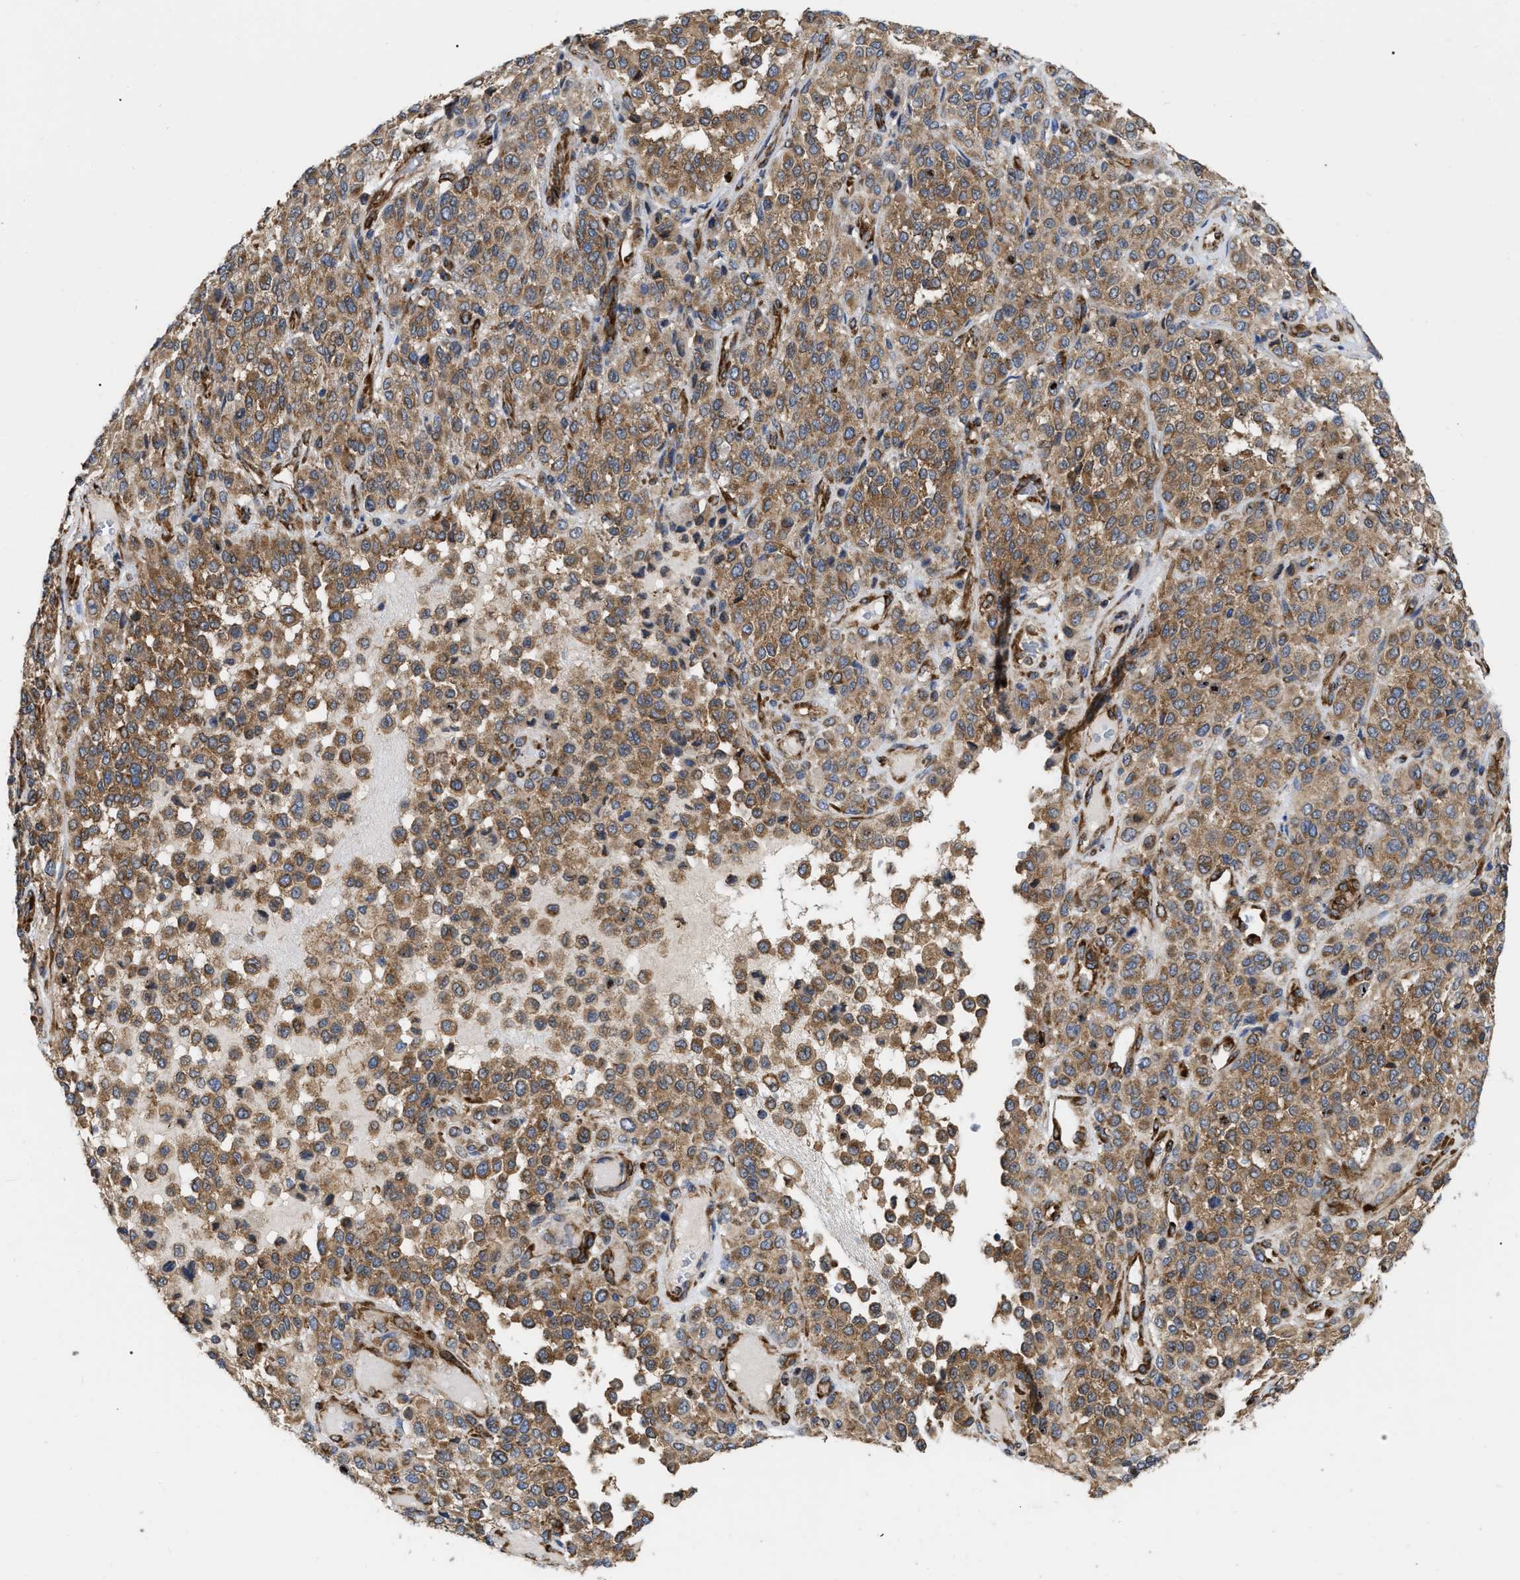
{"staining": {"intensity": "moderate", "quantity": ">75%", "location": "cytoplasmic/membranous"}, "tissue": "melanoma", "cell_type": "Tumor cells", "image_type": "cancer", "snomed": [{"axis": "morphology", "description": "Malignant melanoma, Metastatic site"}, {"axis": "topography", "description": "Pancreas"}], "caption": "Melanoma stained with DAB IHC demonstrates medium levels of moderate cytoplasmic/membranous expression in approximately >75% of tumor cells.", "gene": "FAM120A", "patient": {"sex": "female", "age": 30}}